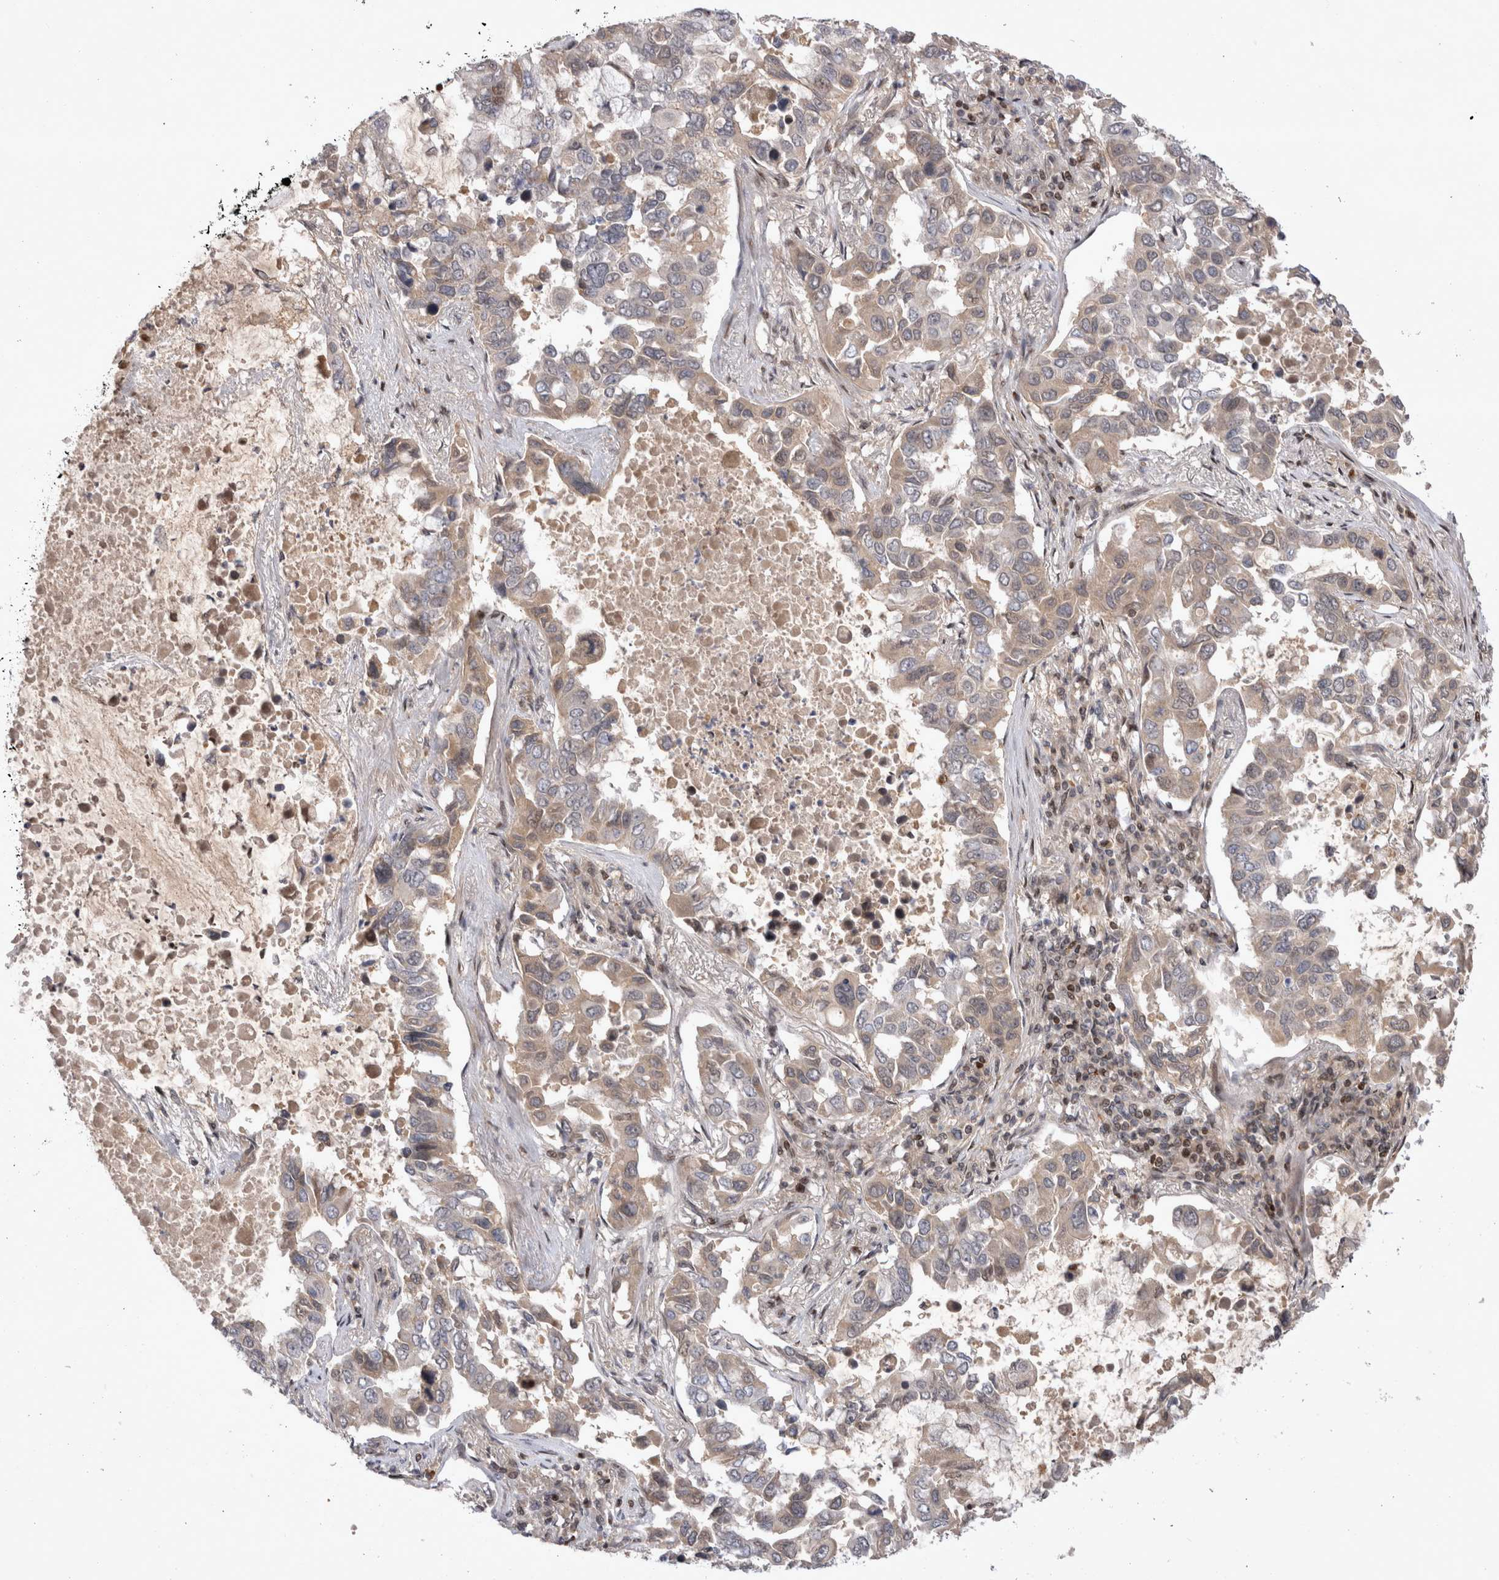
{"staining": {"intensity": "weak", "quantity": "<25%", "location": "cytoplasmic/membranous"}, "tissue": "lung cancer", "cell_type": "Tumor cells", "image_type": "cancer", "snomed": [{"axis": "morphology", "description": "Adenocarcinoma, NOS"}, {"axis": "topography", "description": "Lung"}], "caption": "Immunohistochemical staining of human lung cancer demonstrates no significant positivity in tumor cells.", "gene": "PLEKHM1", "patient": {"sex": "male", "age": 64}}